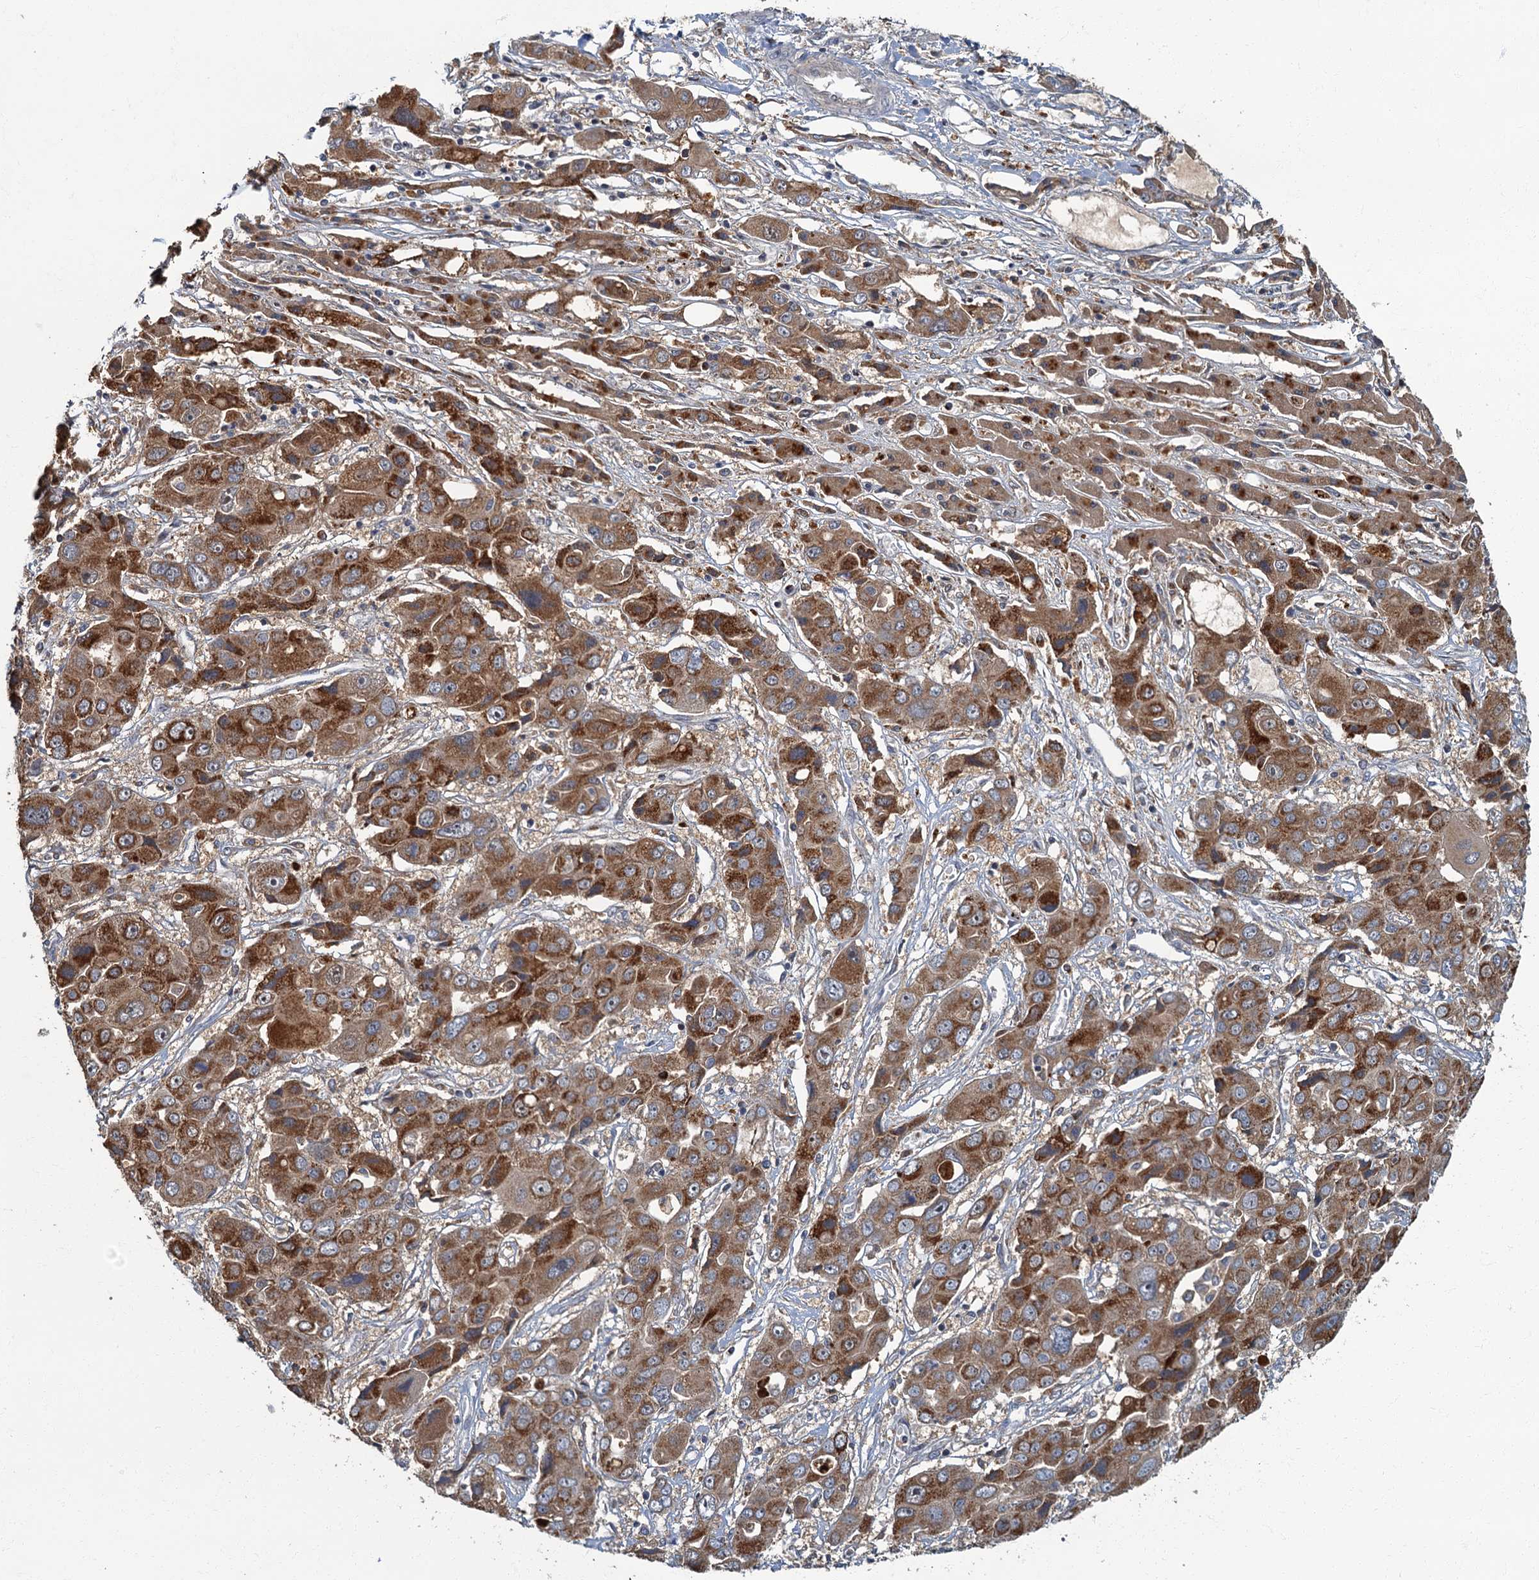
{"staining": {"intensity": "moderate", "quantity": ">75%", "location": "cytoplasmic/membranous"}, "tissue": "liver cancer", "cell_type": "Tumor cells", "image_type": "cancer", "snomed": [{"axis": "morphology", "description": "Cholangiocarcinoma"}, {"axis": "topography", "description": "Liver"}], "caption": "High-magnification brightfield microscopy of liver cancer stained with DAB (3,3'-diaminobenzidine) (brown) and counterstained with hematoxylin (blue). tumor cells exhibit moderate cytoplasmic/membranous staining is seen in about>75% of cells. Ihc stains the protein of interest in brown and the nuclei are stained blue.", "gene": "WDCP", "patient": {"sex": "male", "age": 67}}